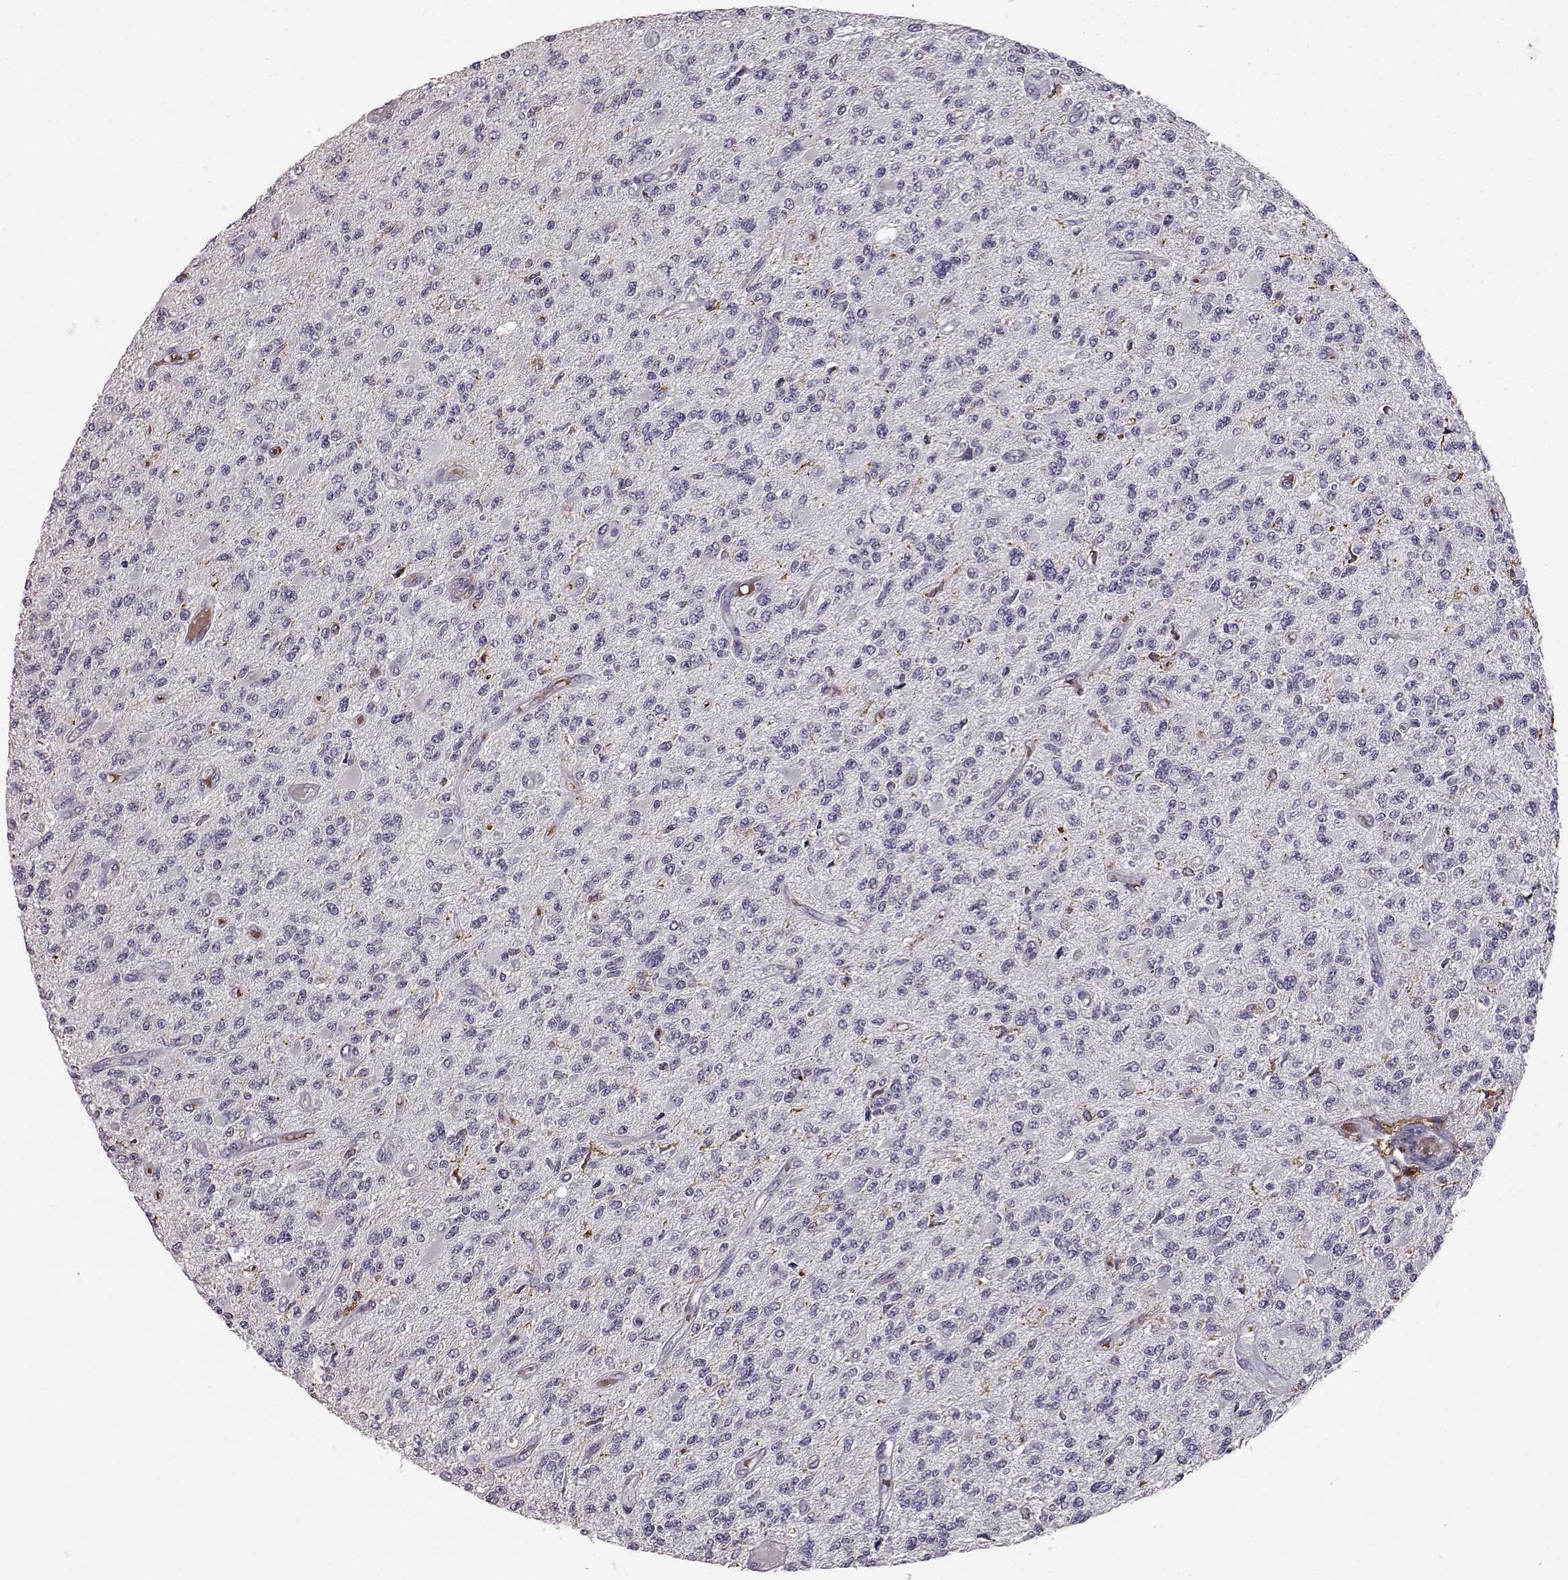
{"staining": {"intensity": "negative", "quantity": "none", "location": "none"}, "tissue": "glioma", "cell_type": "Tumor cells", "image_type": "cancer", "snomed": [{"axis": "morphology", "description": "Glioma, malignant, High grade"}, {"axis": "topography", "description": "Brain"}], "caption": "Histopathology image shows no protein positivity in tumor cells of glioma tissue.", "gene": "CCNF", "patient": {"sex": "female", "age": 63}}